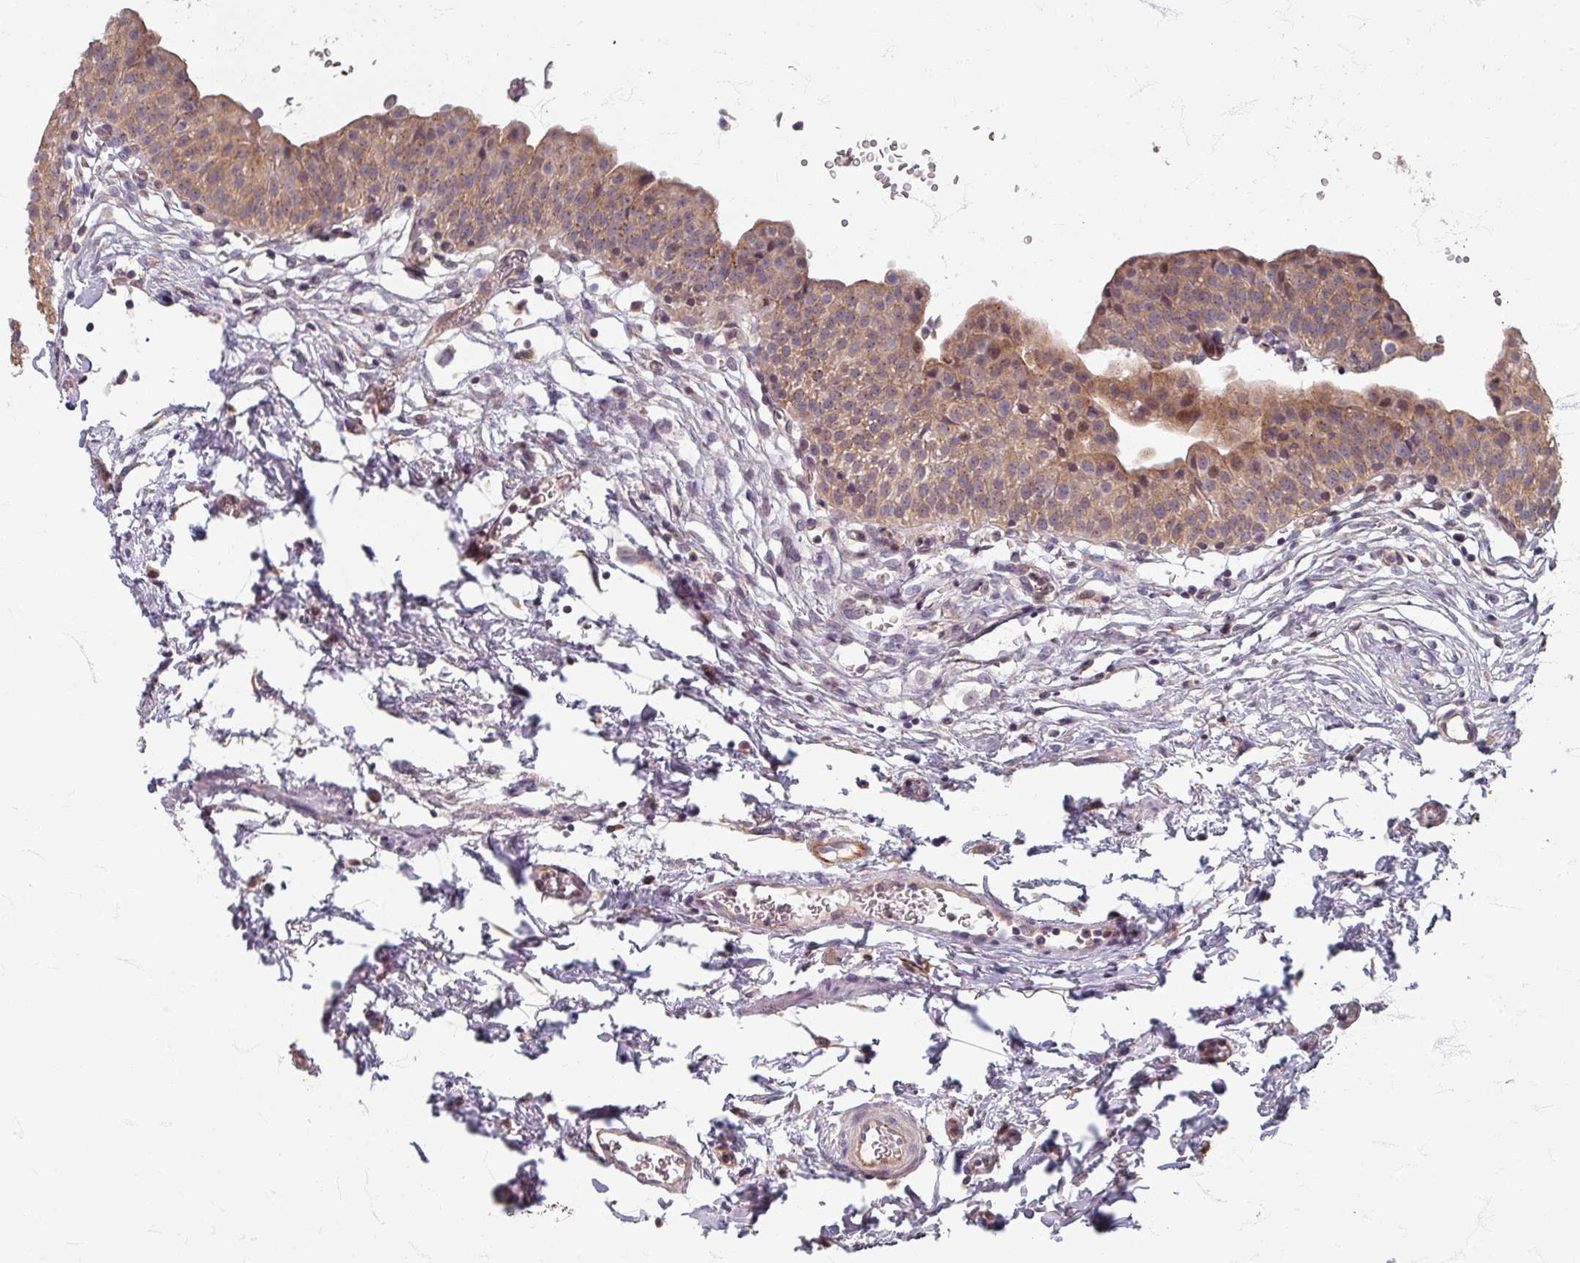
{"staining": {"intensity": "moderate", "quantity": ">75%", "location": "cytoplasmic/membranous"}, "tissue": "urinary bladder", "cell_type": "Urothelial cells", "image_type": "normal", "snomed": [{"axis": "morphology", "description": "Normal tissue, NOS"}, {"axis": "topography", "description": "Urinary bladder"}, {"axis": "topography", "description": "Peripheral nerve tissue"}], "caption": "An IHC micrograph of normal tissue is shown. Protein staining in brown shows moderate cytoplasmic/membranous positivity in urinary bladder within urothelial cells. (DAB IHC with brightfield microscopy, high magnification).", "gene": "STAM", "patient": {"sex": "male", "age": 55}}